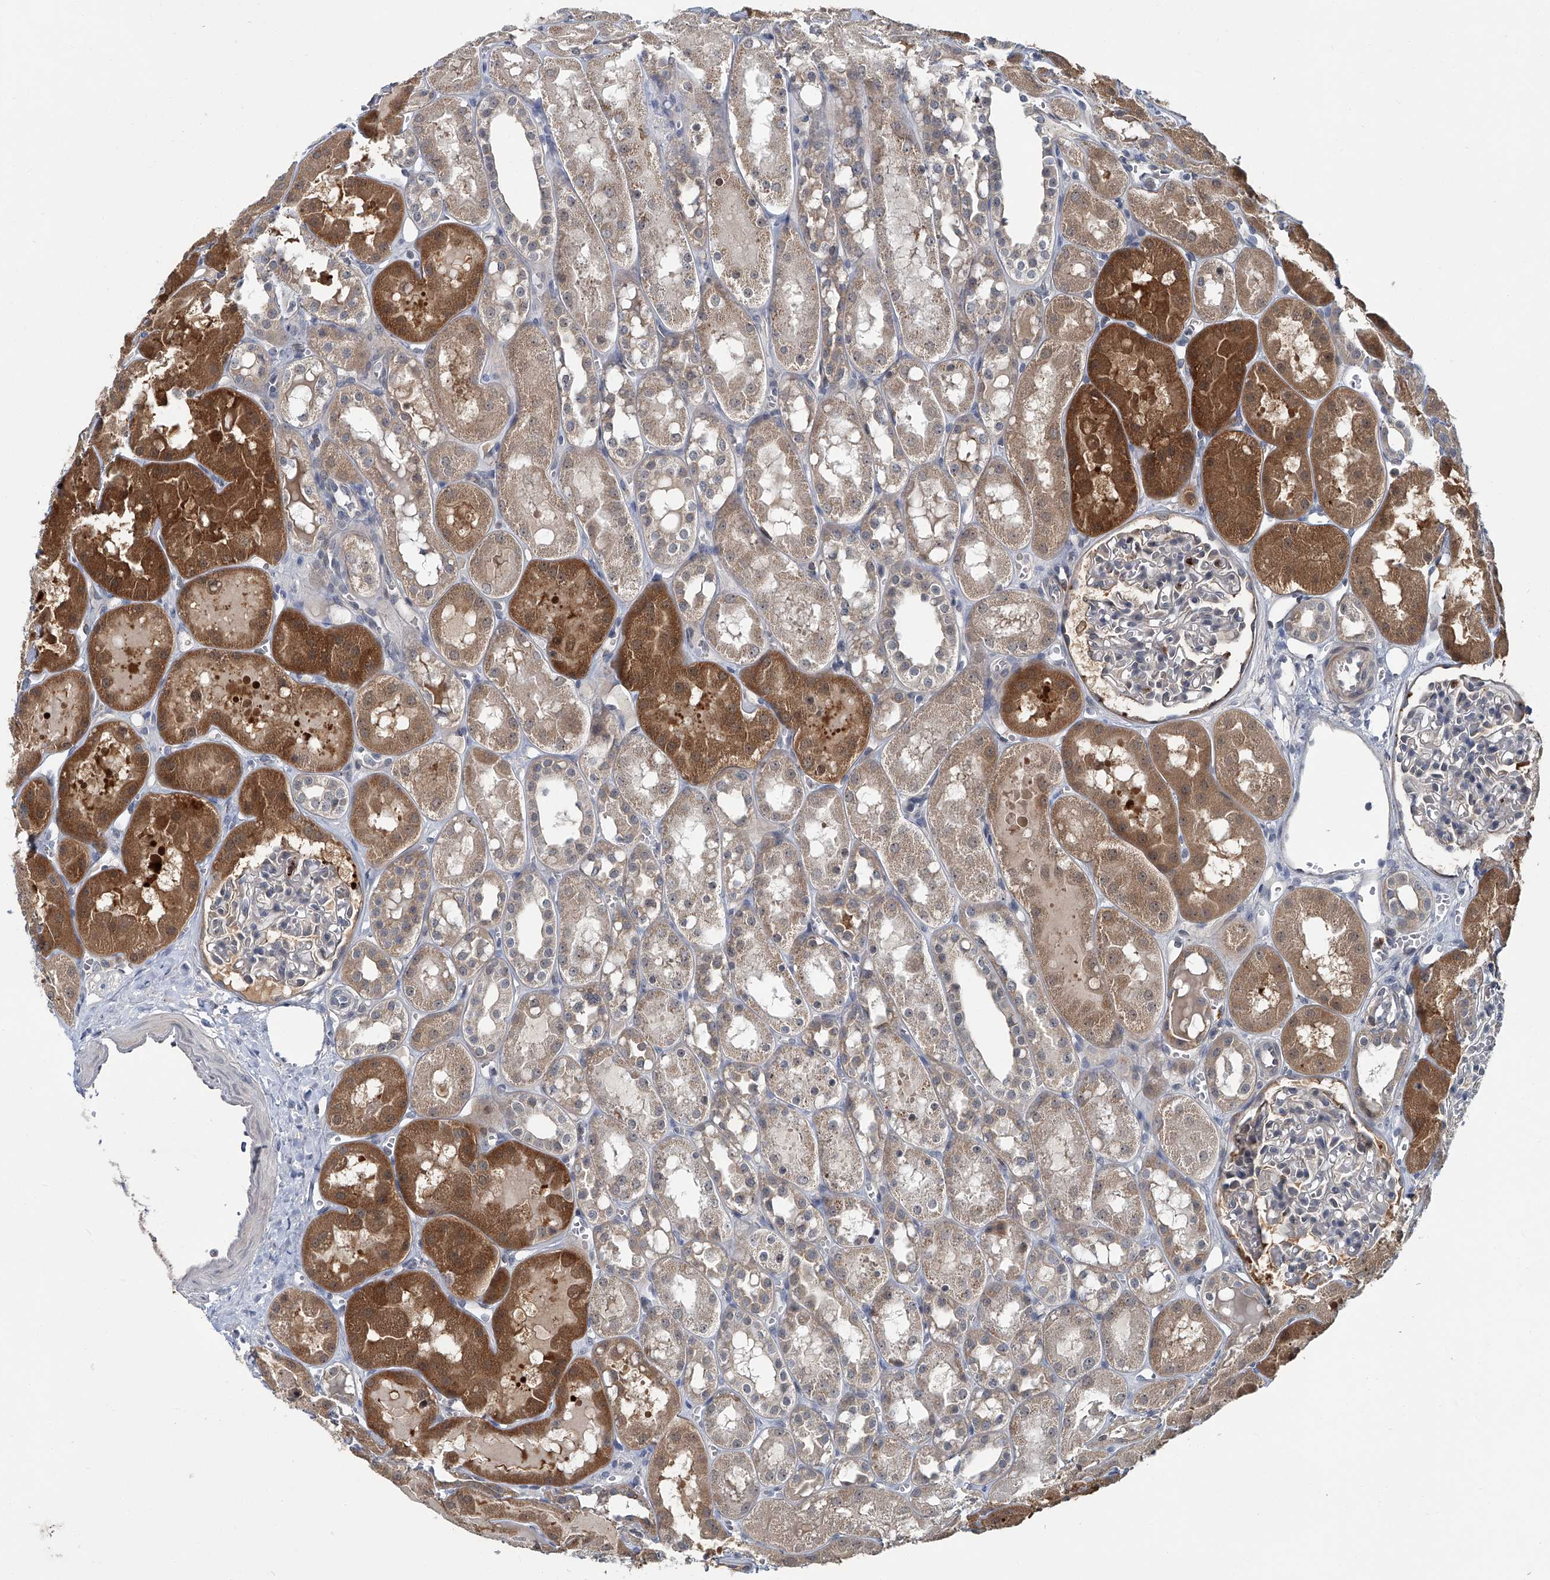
{"staining": {"intensity": "negative", "quantity": "none", "location": "none"}, "tissue": "kidney", "cell_type": "Cells in glomeruli", "image_type": "normal", "snomed": [{"axis": "morphology", "description": "Normal tissue, NOS"}, {"axis": "topography", "description": "Kidney"}], "caption": "An image of kidney stained for a protein demonstrates no brown staining in cells in glomeruli. (Immunohistochemistry, brightfield microscopy, high magnification).", "gene": "AKNAD1", "patient": {"sex": "male", "age": 16}}